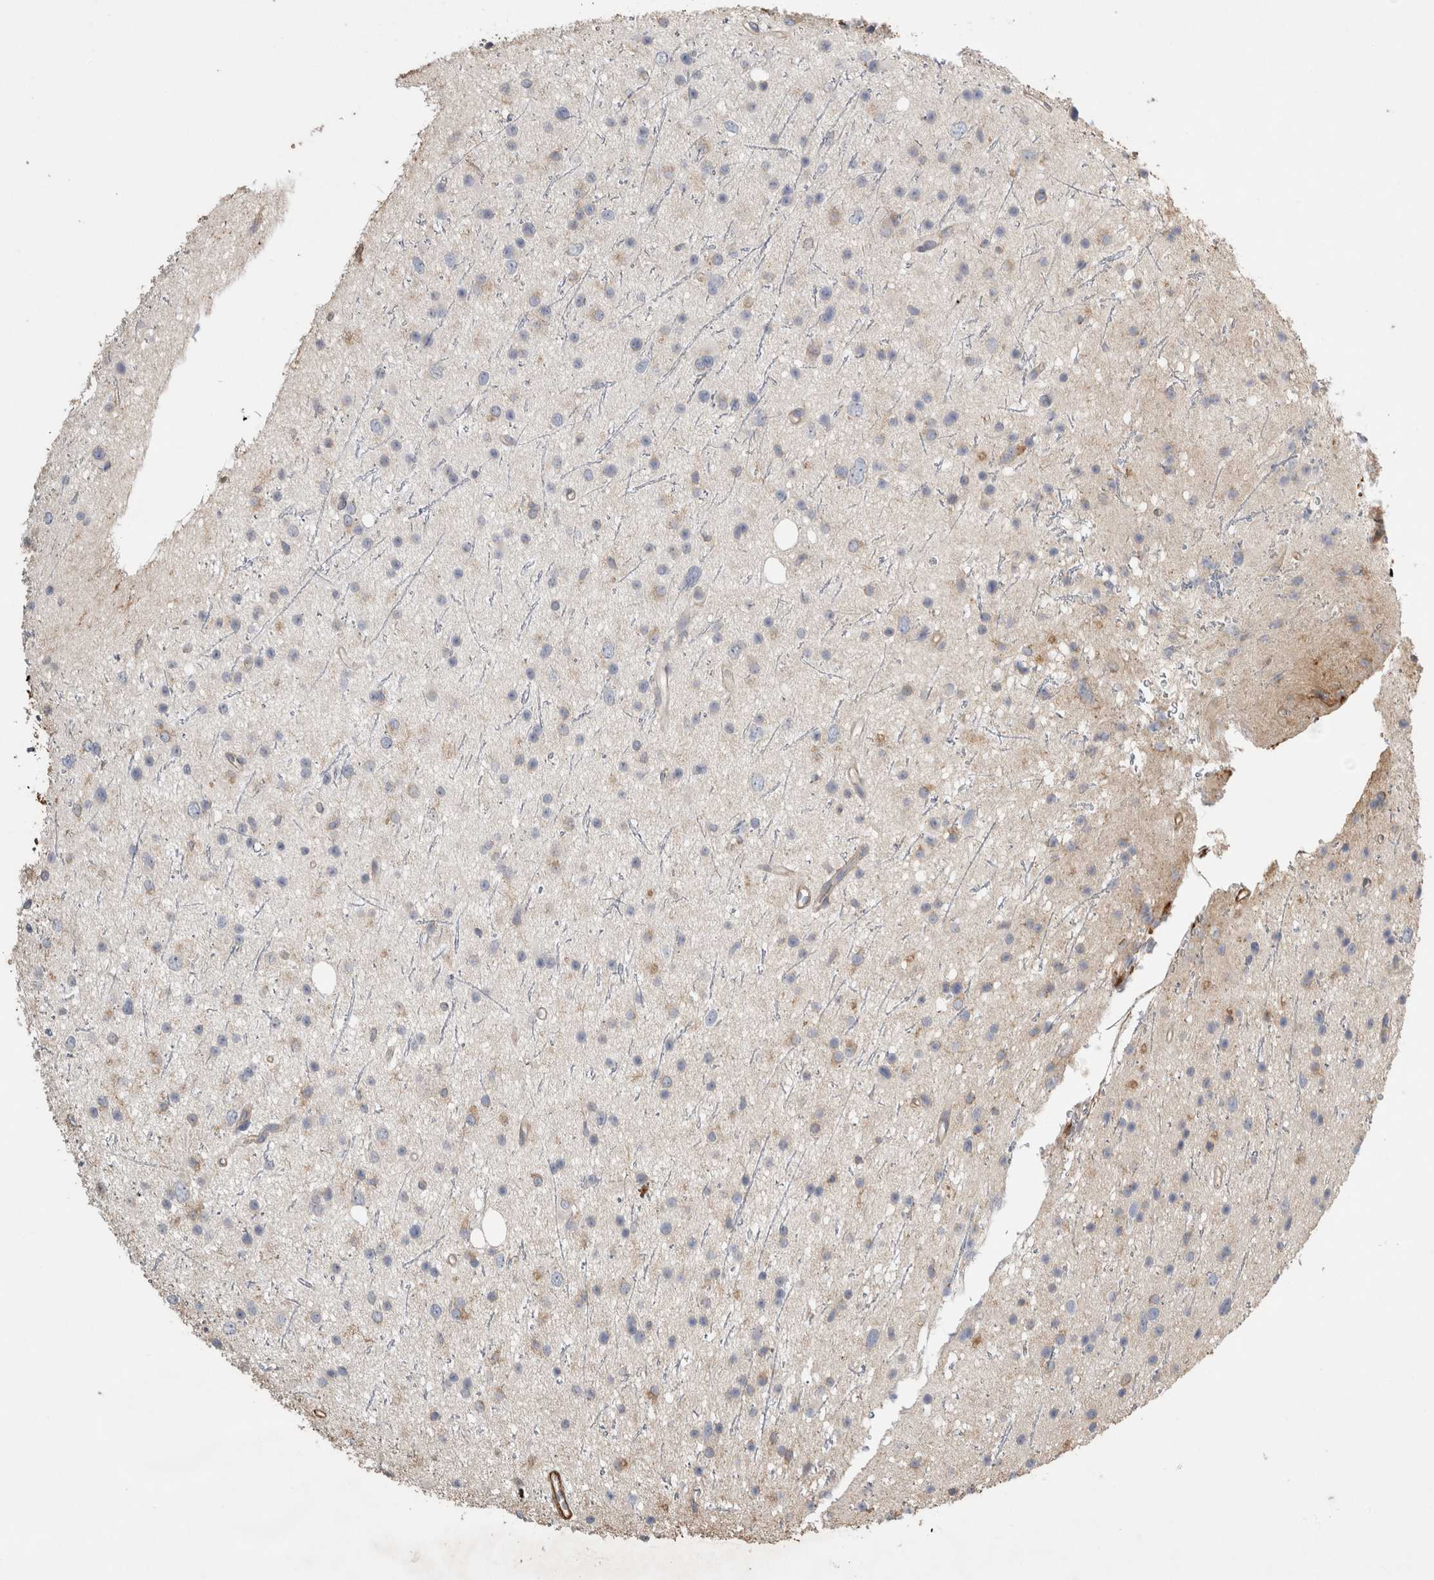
{"staining": {"intensity": "negative", "quantity": "none", "location": "none"}, "tissue": "glioma", "cell_type": "Tumor cells", "image_type": "cancer", "snomed": [{"axis": "morphology", "description": "Glioma, malignant, Low grade"}, {"axis": "topography", "description": "Cerebral cortex"}], "caption": "High magnification brightfield microscopy of low-grade glioma (malignant) stained with DAB (brown) and counterstained with hematoxylin (blue): tumor cells show no significant positivity. (Stains: DAB IHC with hematoxylin counter stain, Microscopy: brightfield microscopy at high magnification).", "gene": "GPER1", "patient": {"sex": "female", "age": 39}}